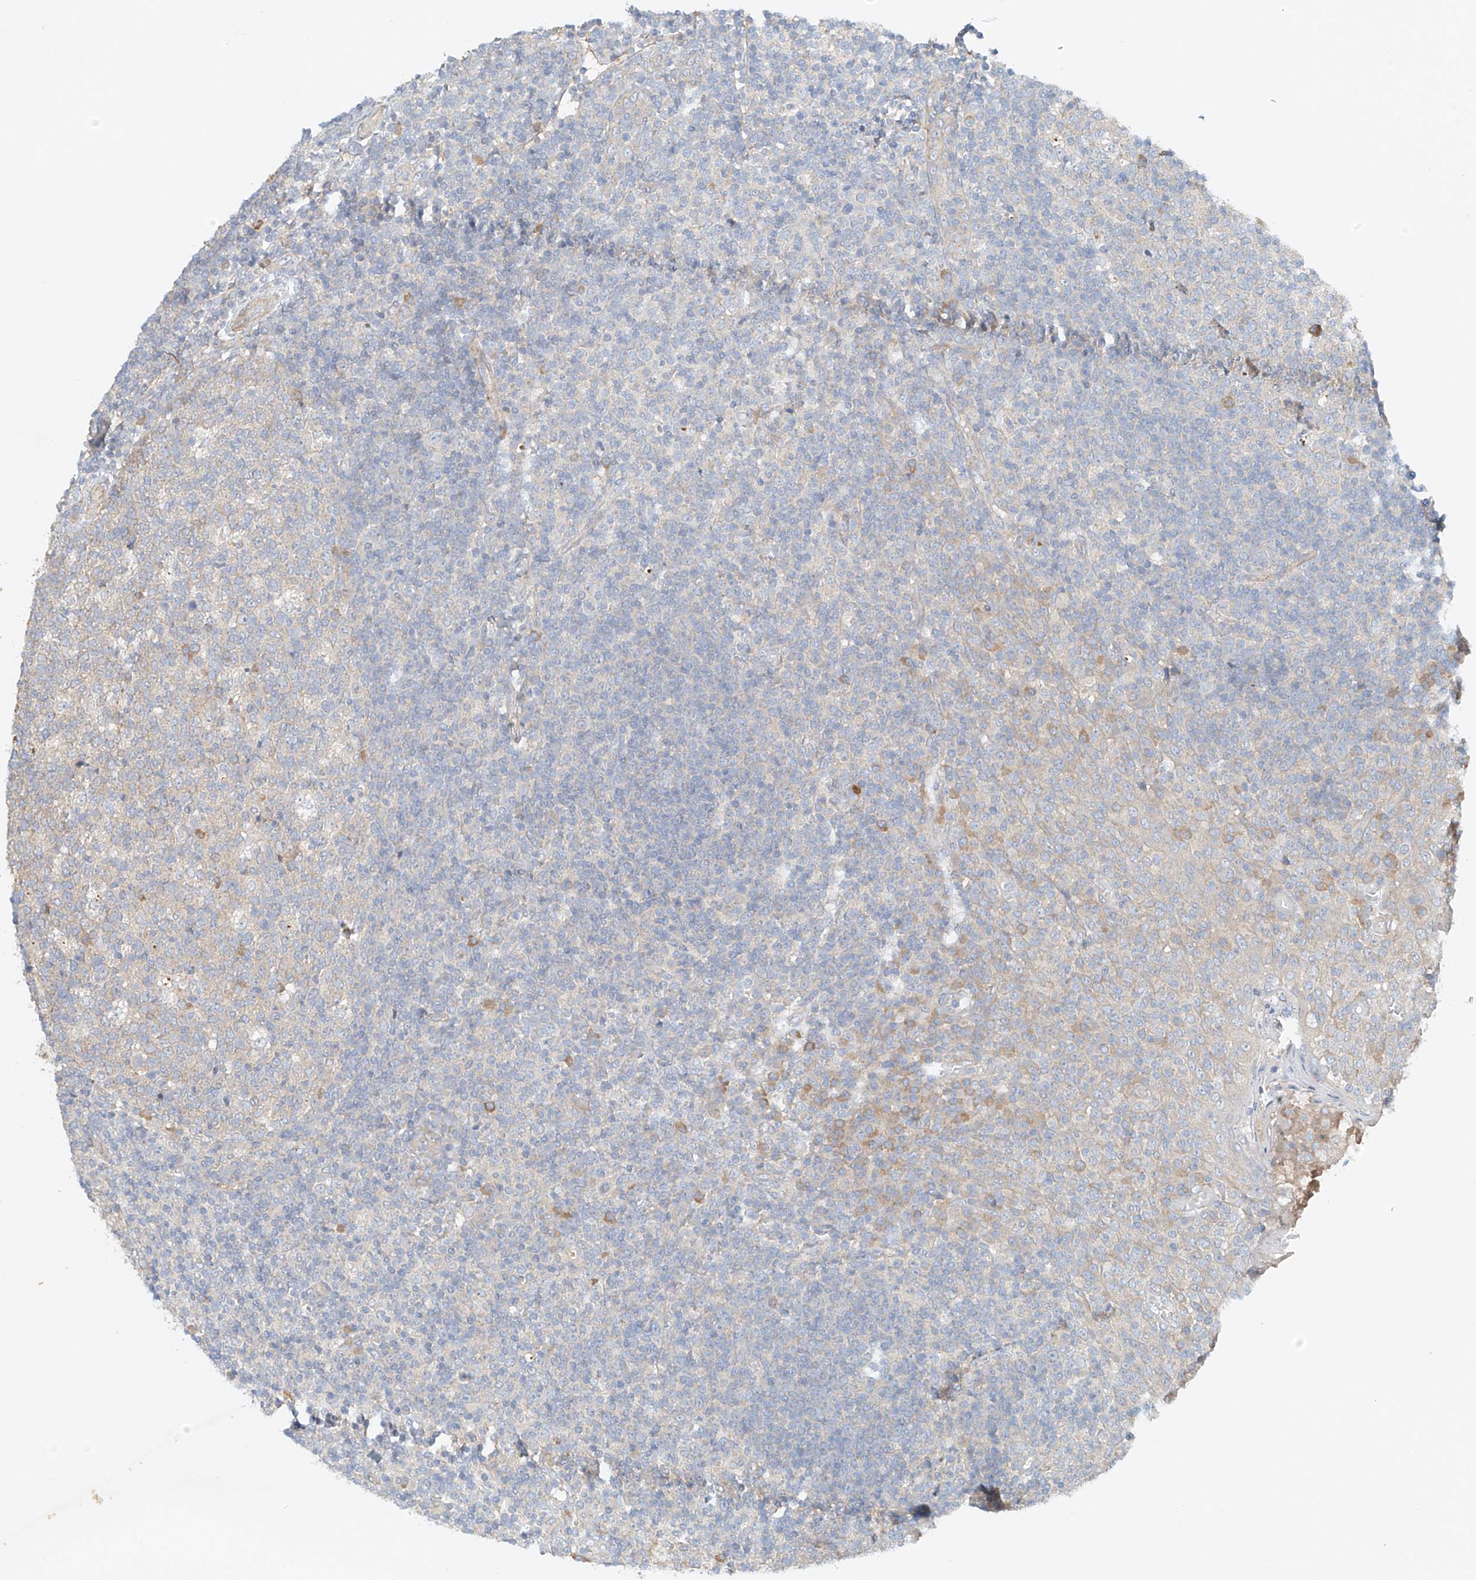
{"staining": {"intensity": "weak", "quantity": ">75%", "location": "cytoplasmic/membranous"}, "tissue": "tonsil", "cell_type": "Germinal center cells", "image_type": "normal", "snomed": [{"axis": "morphology", "description": "Normal tissue, NOS"}, {"axis": "topography", "description": "Tonsil"}], "caption": "Immunohistochemistry of normal tonsil shows low levels of weak cytoplasmic/membranous expression in approximately >75% of germinal center cells.", "gene": "ENSG00000266202", "patient": {"sex": "female", "age": 19}}